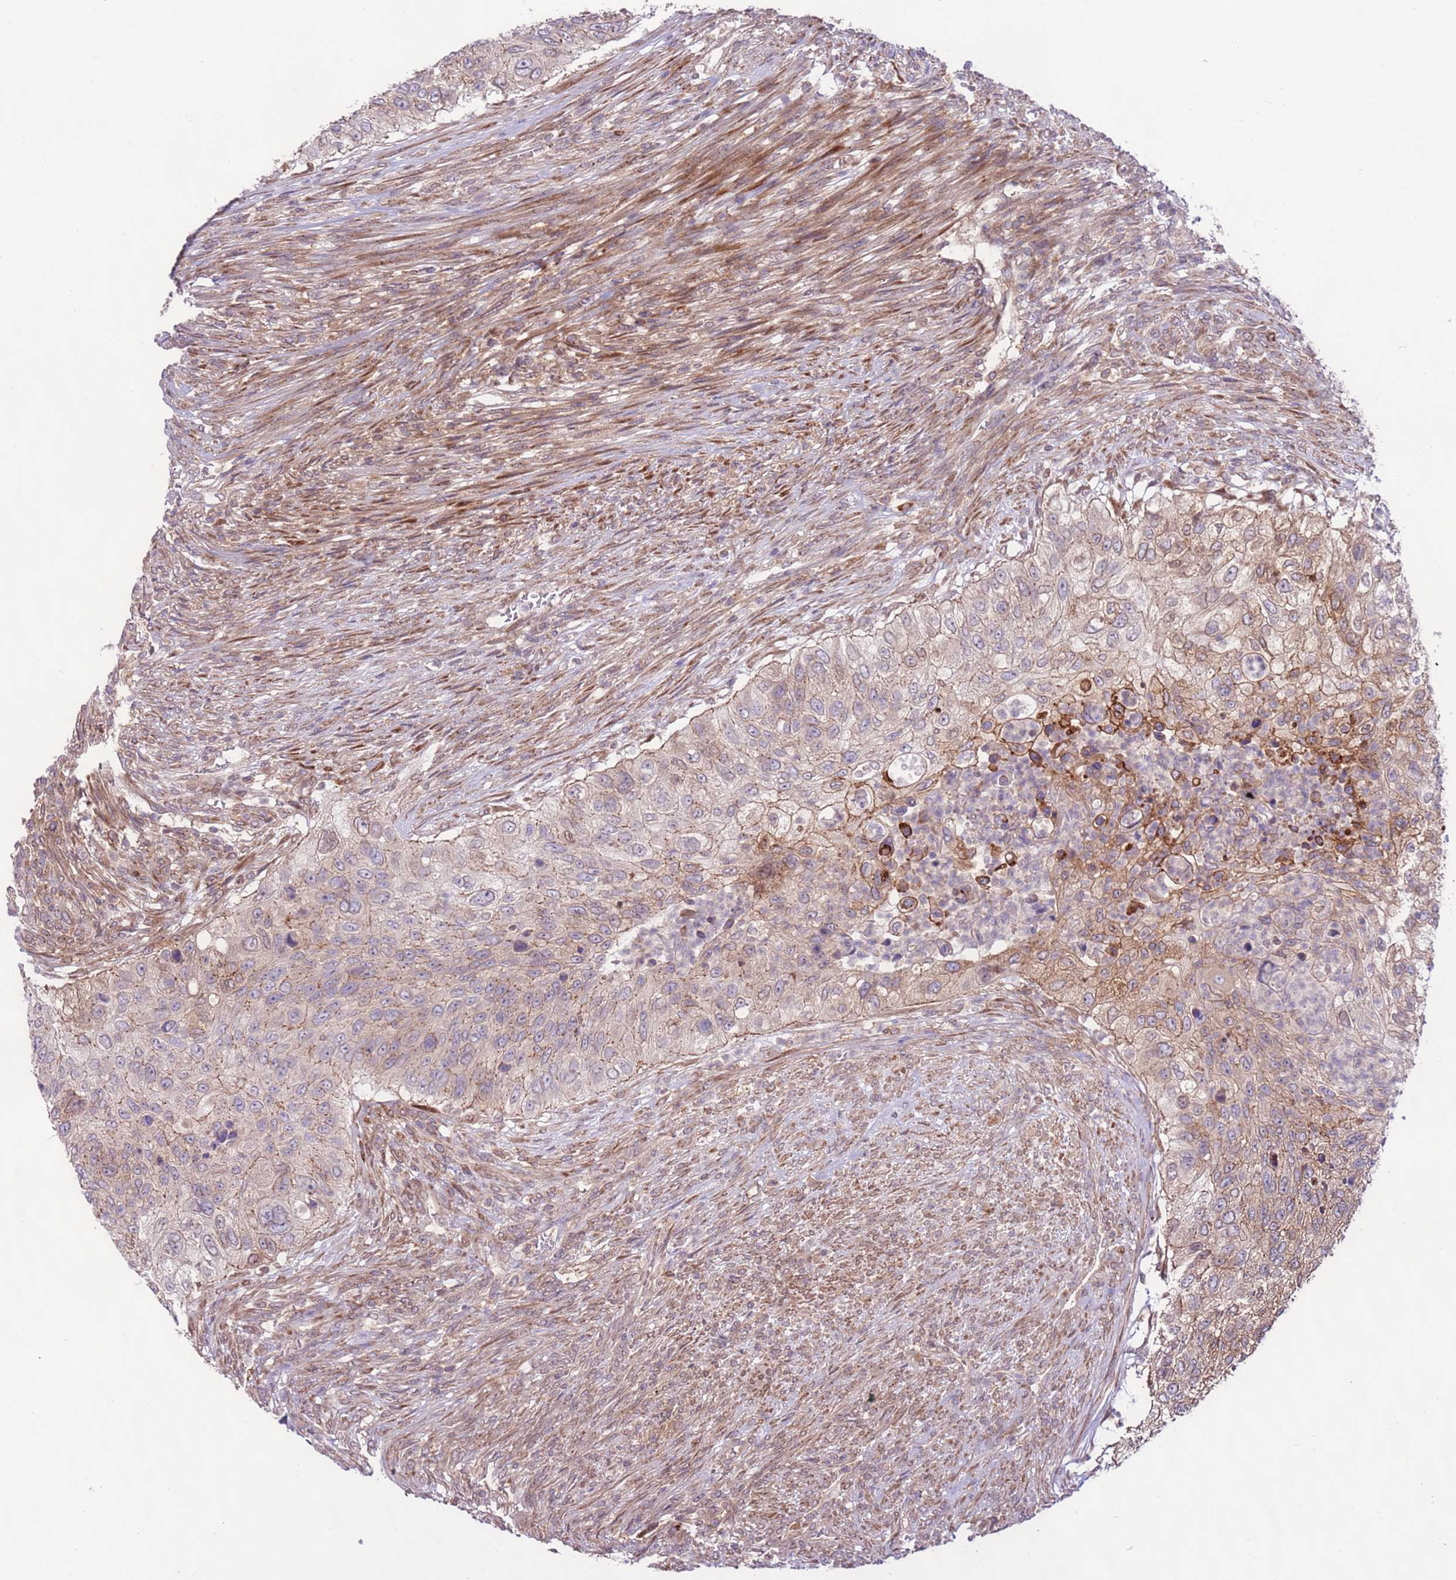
{"staining": {"intensity": "moderate", "quantity": "<25%", "location": "cytoplasmic/membranous"}, "tissue": "urothelial cancer", "cell_type": "Tumor cells", "image_type": "cancer", "snomed": [{"axis": "morphology", "description": "Urothelial carcinoma, High grade"}, {"axis": "topography", "description": "Urinary bladder"}], "caption": "Immunohistochemical staining of urothelial carcinoma (high-grade) demonstrates low levels of moderate cytoplasmic/membranous positivity in approximately <25% of tumor cells. (DAB IHC, brown staining for protein, blue staining for nuclei).", "gene": "DDX19B", "patient": {"sex": "female", "age": 60}}